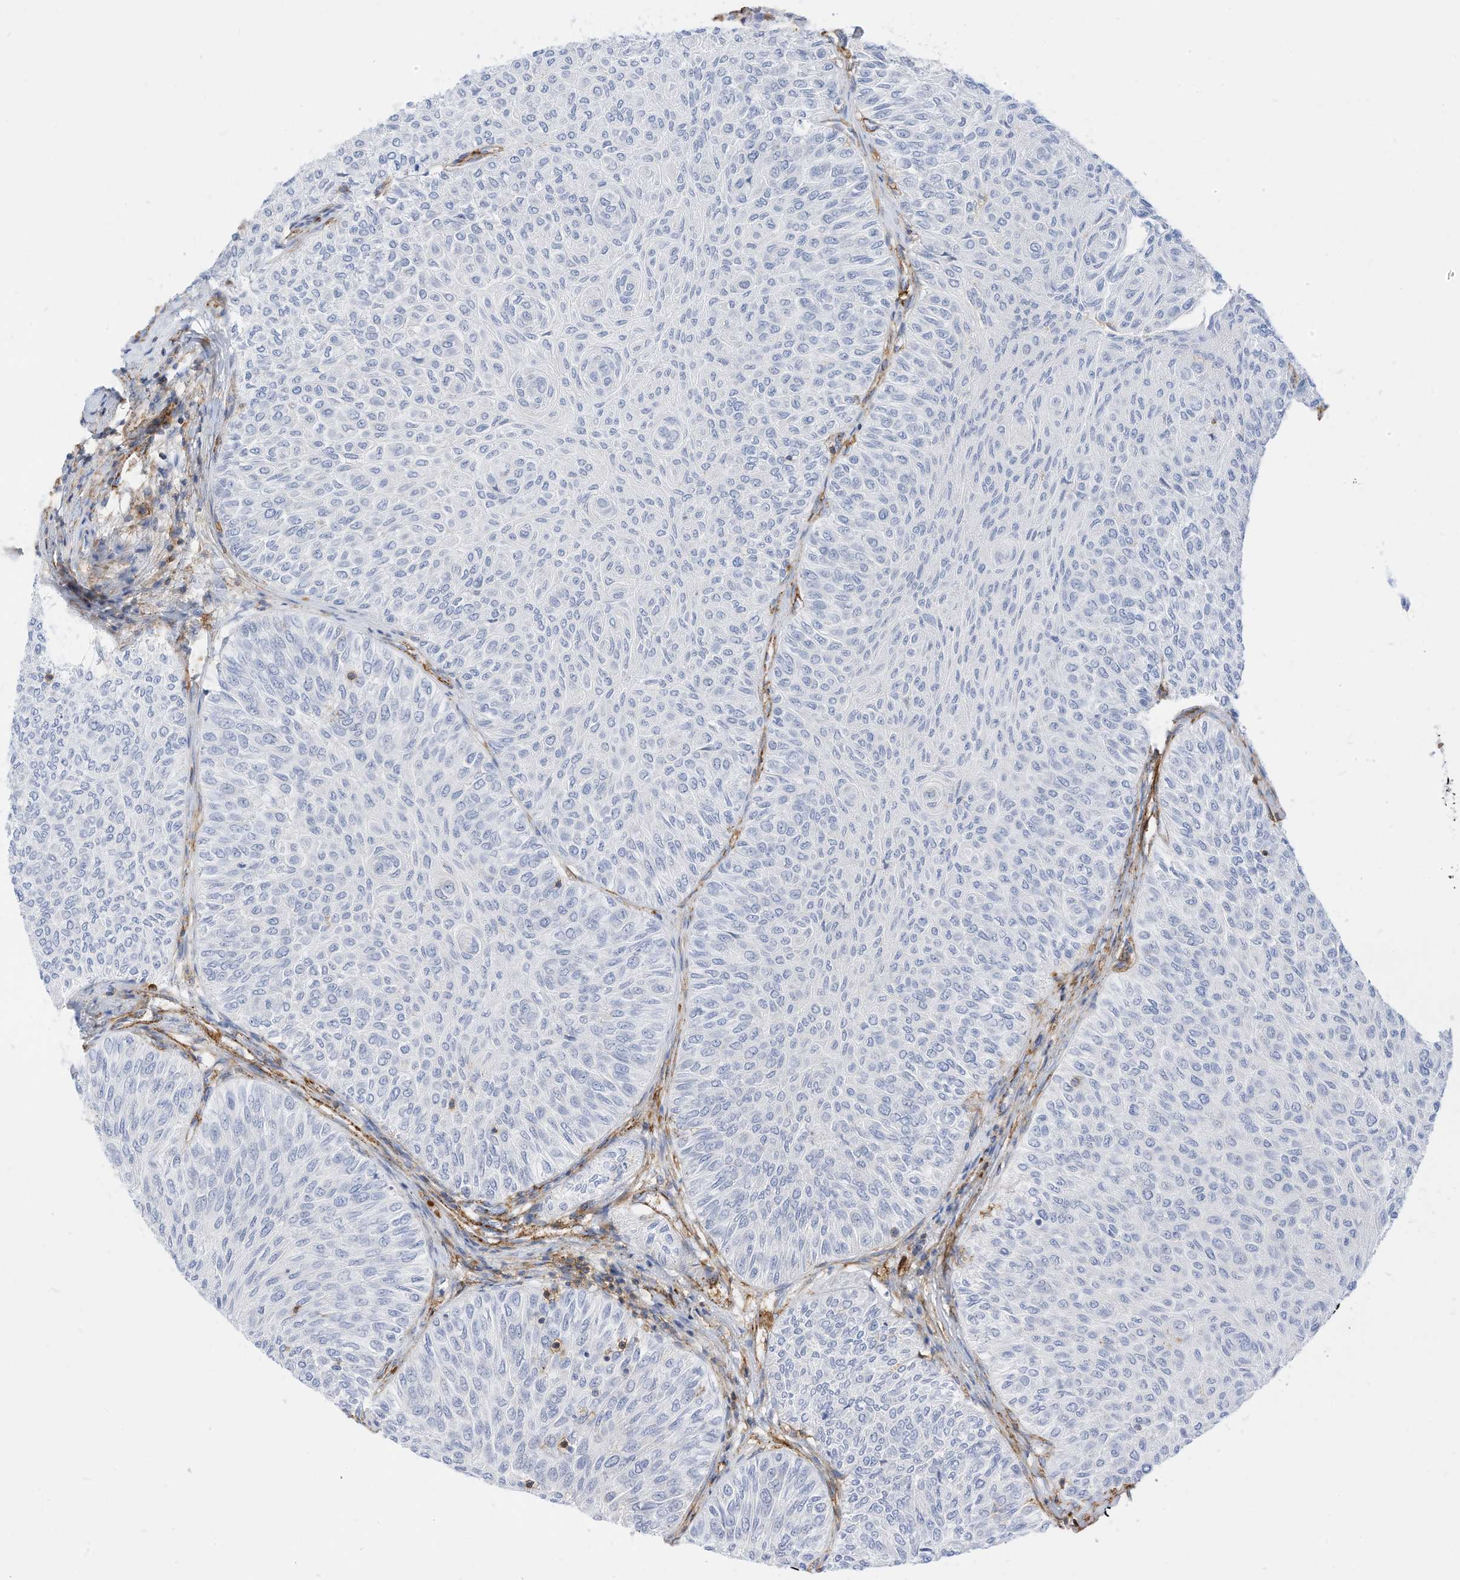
{"staining": {"intensity": "negative", "quantity": "none", "location": "none"}, "tissue": "urothelial cancer", "cell_type": "Tumor cells", "image_type": "cancer", "snomed": [{"axis": "morphology", "description": "Urothelial carcinoma, Low grade"}, {"axis": "topography", "description": "Urinary bladder"}], "caption": "An IHC photomicrograph of urothelial carcinoma (low-grade) is shown. There is no staining in tumor cells of urothelial carcinoma (low-grade). (DAB immunohistochemistry (IHC), high magnification).", "gene": "TXNDC9", "patient": {"sex": "male", "age": 78}}